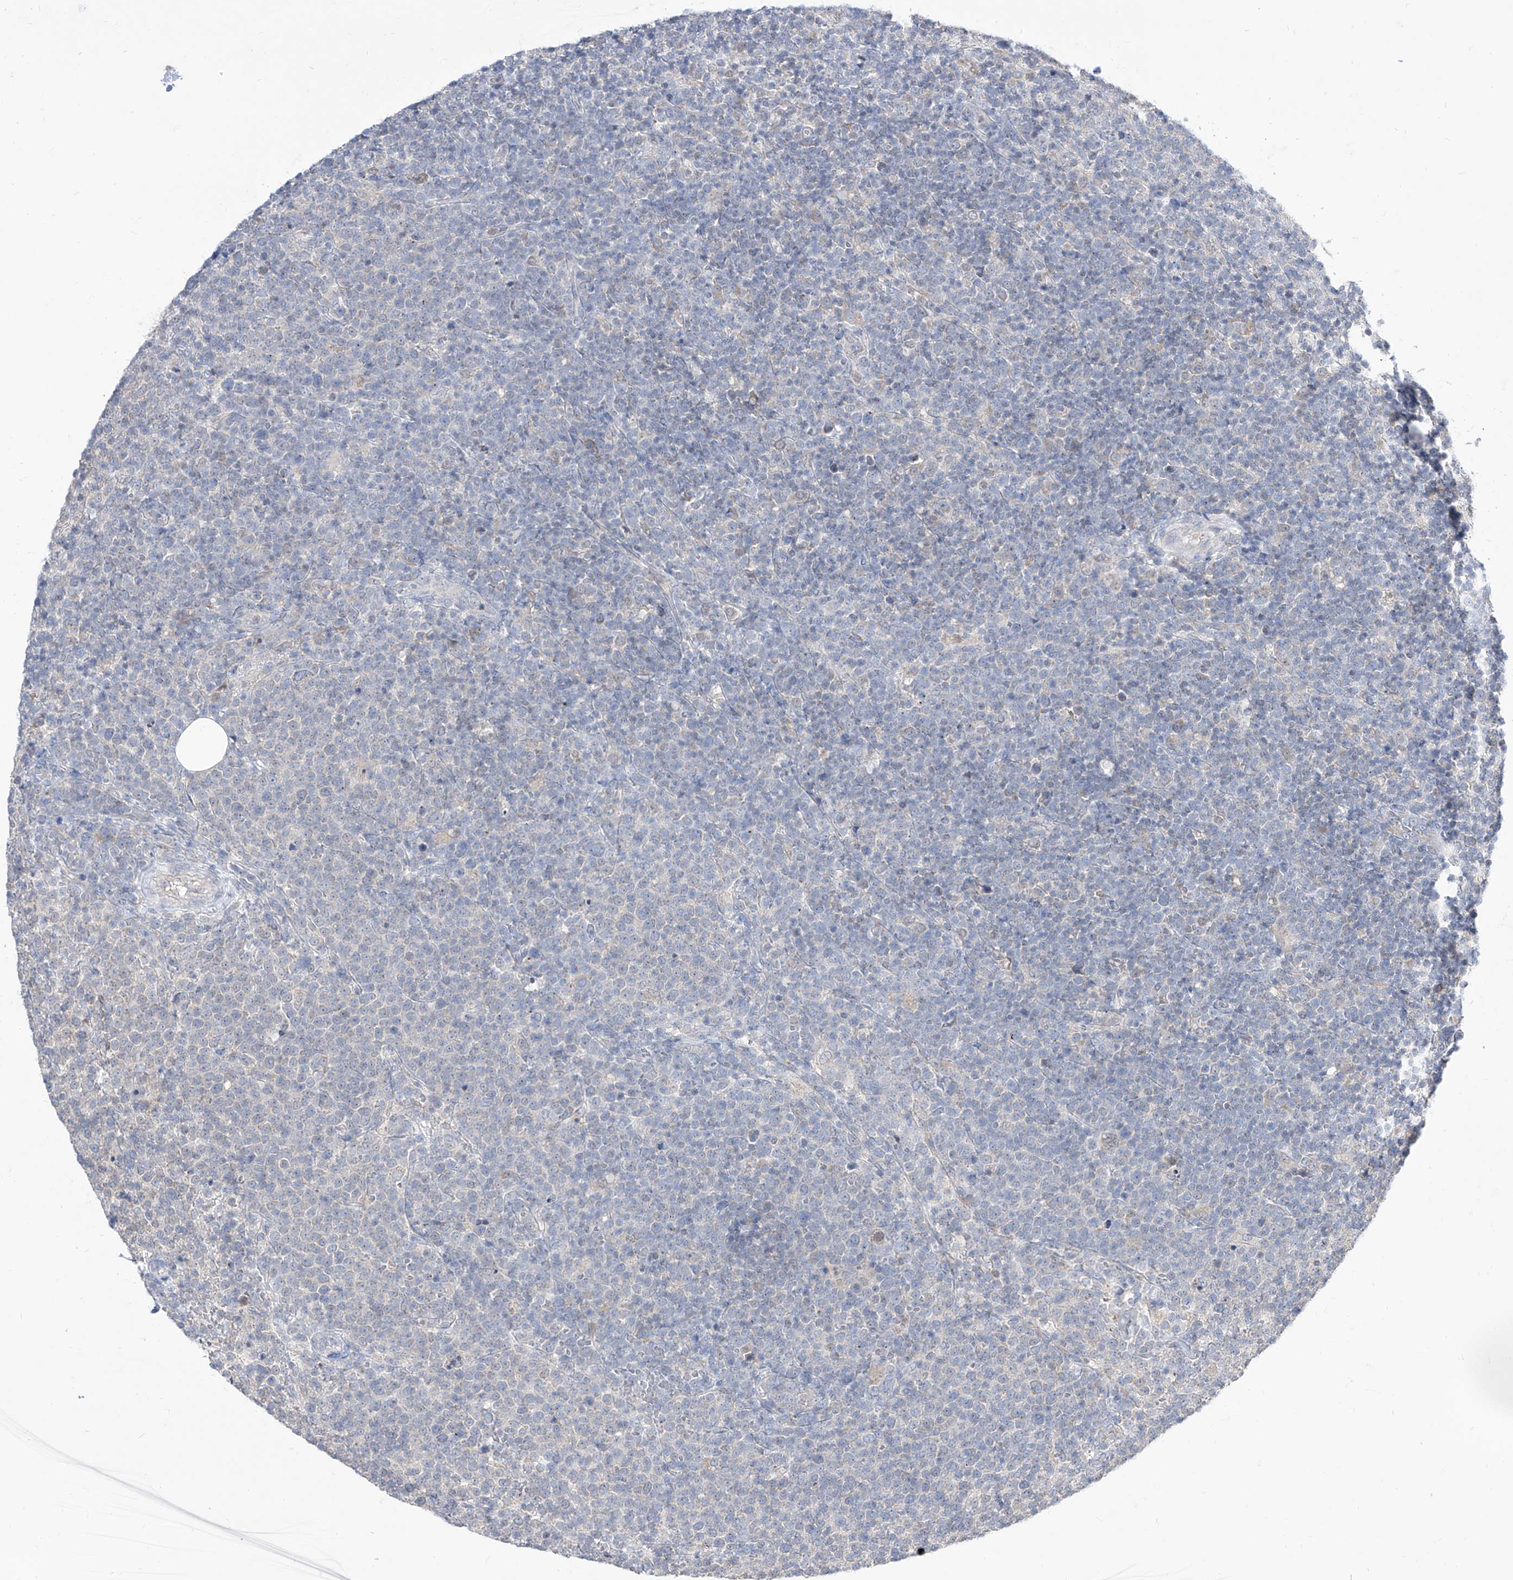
{"staining": {"intensity": "negative", "quantity": "none", "location": "none"}, "tissue": "lymphoma", "cell_type": "Tumor cells", "image_type": "cancer", "snomed": [{"axis": "morphology", "description": "Malignant lymphoma, non-Hodgkin's type, High grade"}, {"axis": "topography", "description": "Lymph node"}], "caption": "The immunohistochemistry micrograph has no significant expression in tumor cells of malignant lymphoma, non-Hodgkin's type (high-grade) tissue.", "gene": "BROX", "patient": {"sex": "male", "age": 61}}